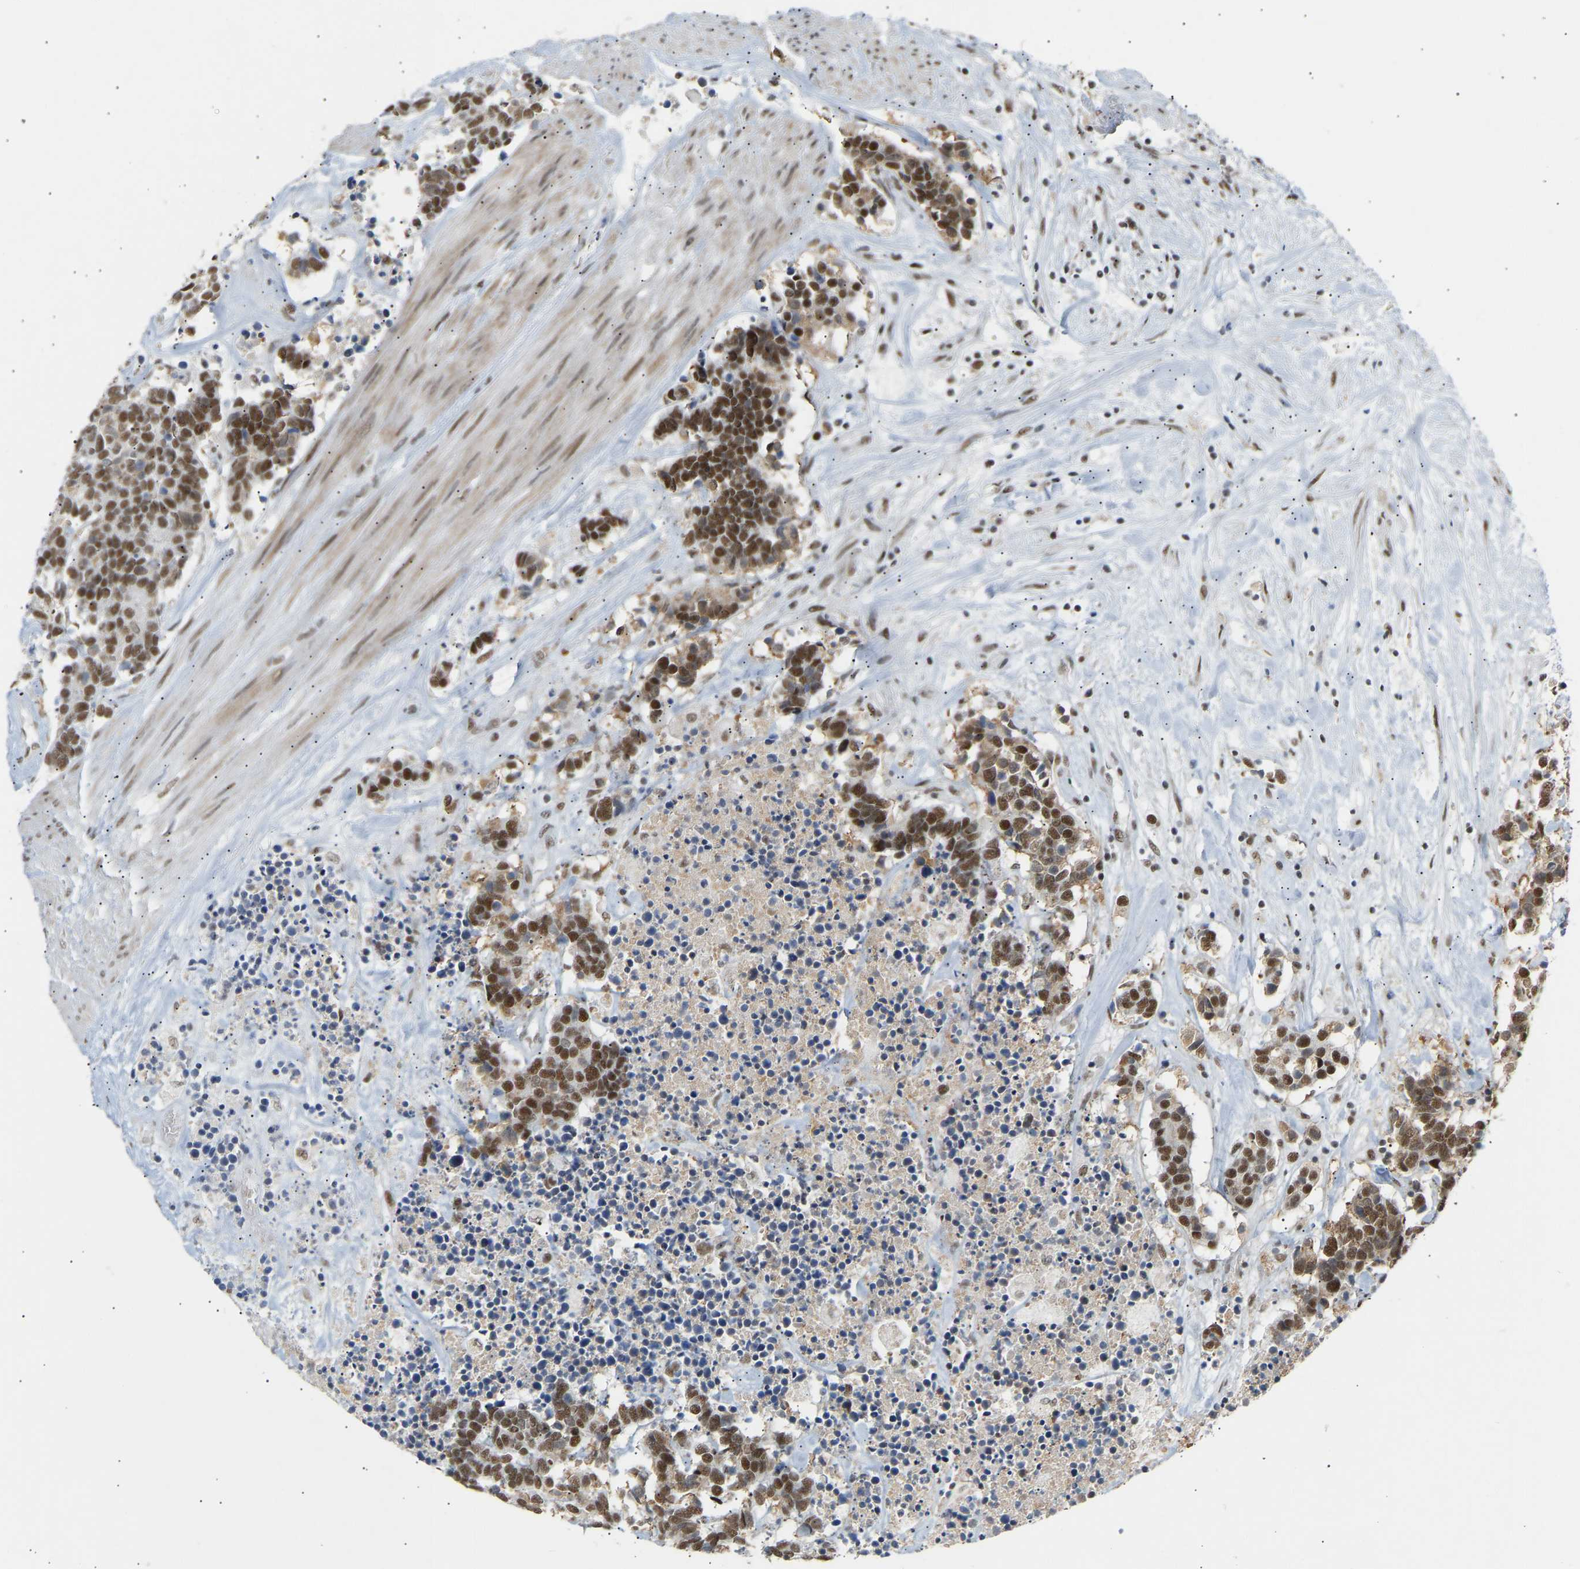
{"staining": {"intensity": "strong", "quantity": ">75%", "location": "nuclear"}, "tissue": "carcinoid", "cell_type": "Tumor cells", "image_type": "cancer", "snomed": [{"axis": "morphology", "description": "Carcinoma, NOS"}, {"axis": "morphology", "description": "Carcinoid, malignant, NOS"}, {"axis": "topography", "description": "Urinary bladder"}], "caption": "Tumor cells reveal high levels of strong nuclear expression in approximately >75% of cells in human carcinoid.", "gene": "NELFB", "patient": {"sex": "male", "age": 57}}